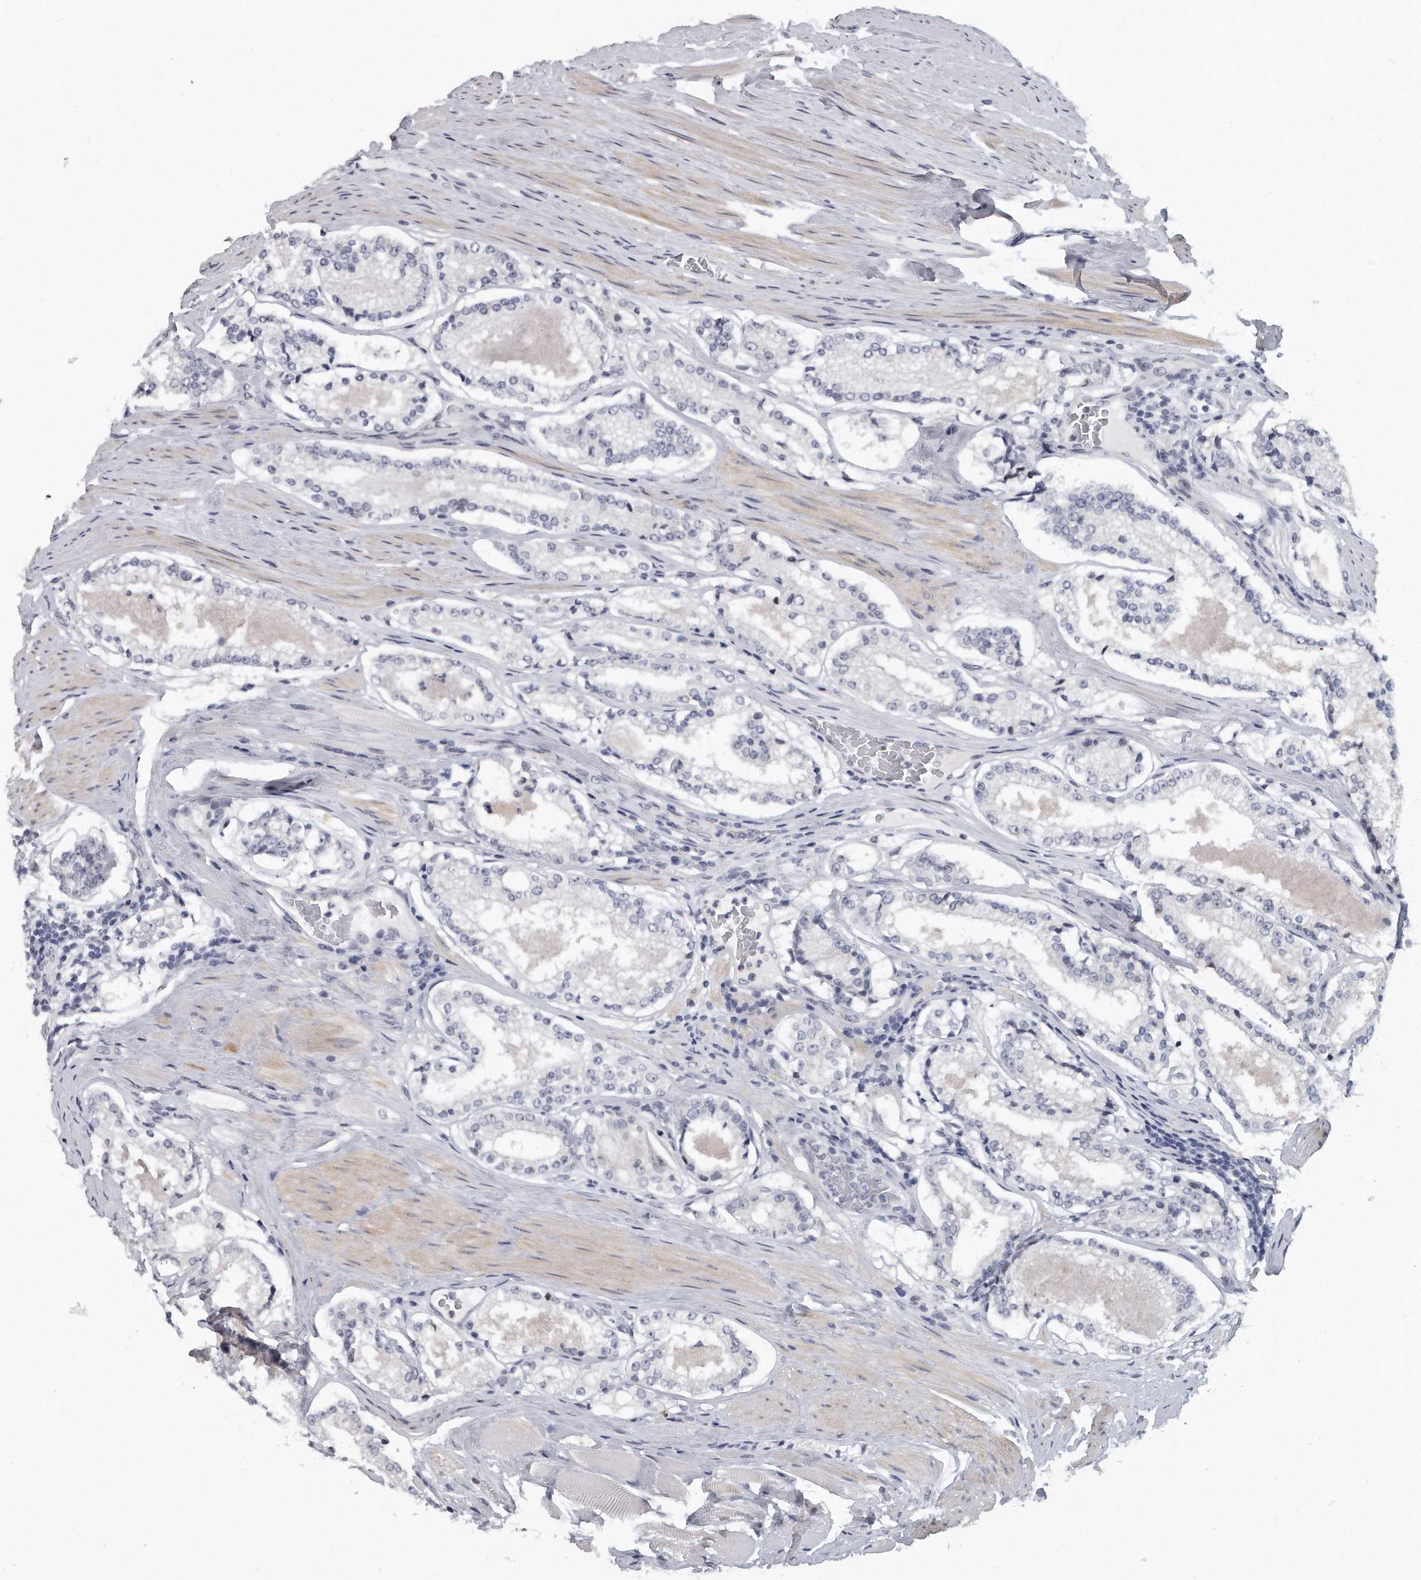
{"staining": {"intensity": "negative", "quantity": "none", "location": "none"}, "tissue": "prostate cancer", "cell_type": "Tumor cells", "image_type": "cancer", "snomed": [{"axis": "morphology", "description": "Adenocarcinoma, Low grade"}, {"axis": "topography", "description": "Prostate"}], "caption": "Immunohistochemistry micrograph of prostate cancer (low-grade adenocarcinoma) stained for a protein (brown), which reveals no positivity in tumor cells. Nuclei are stained in blue.", "gene": "TFCP2L1", "patient": {"sex": "male", "age": 70}}